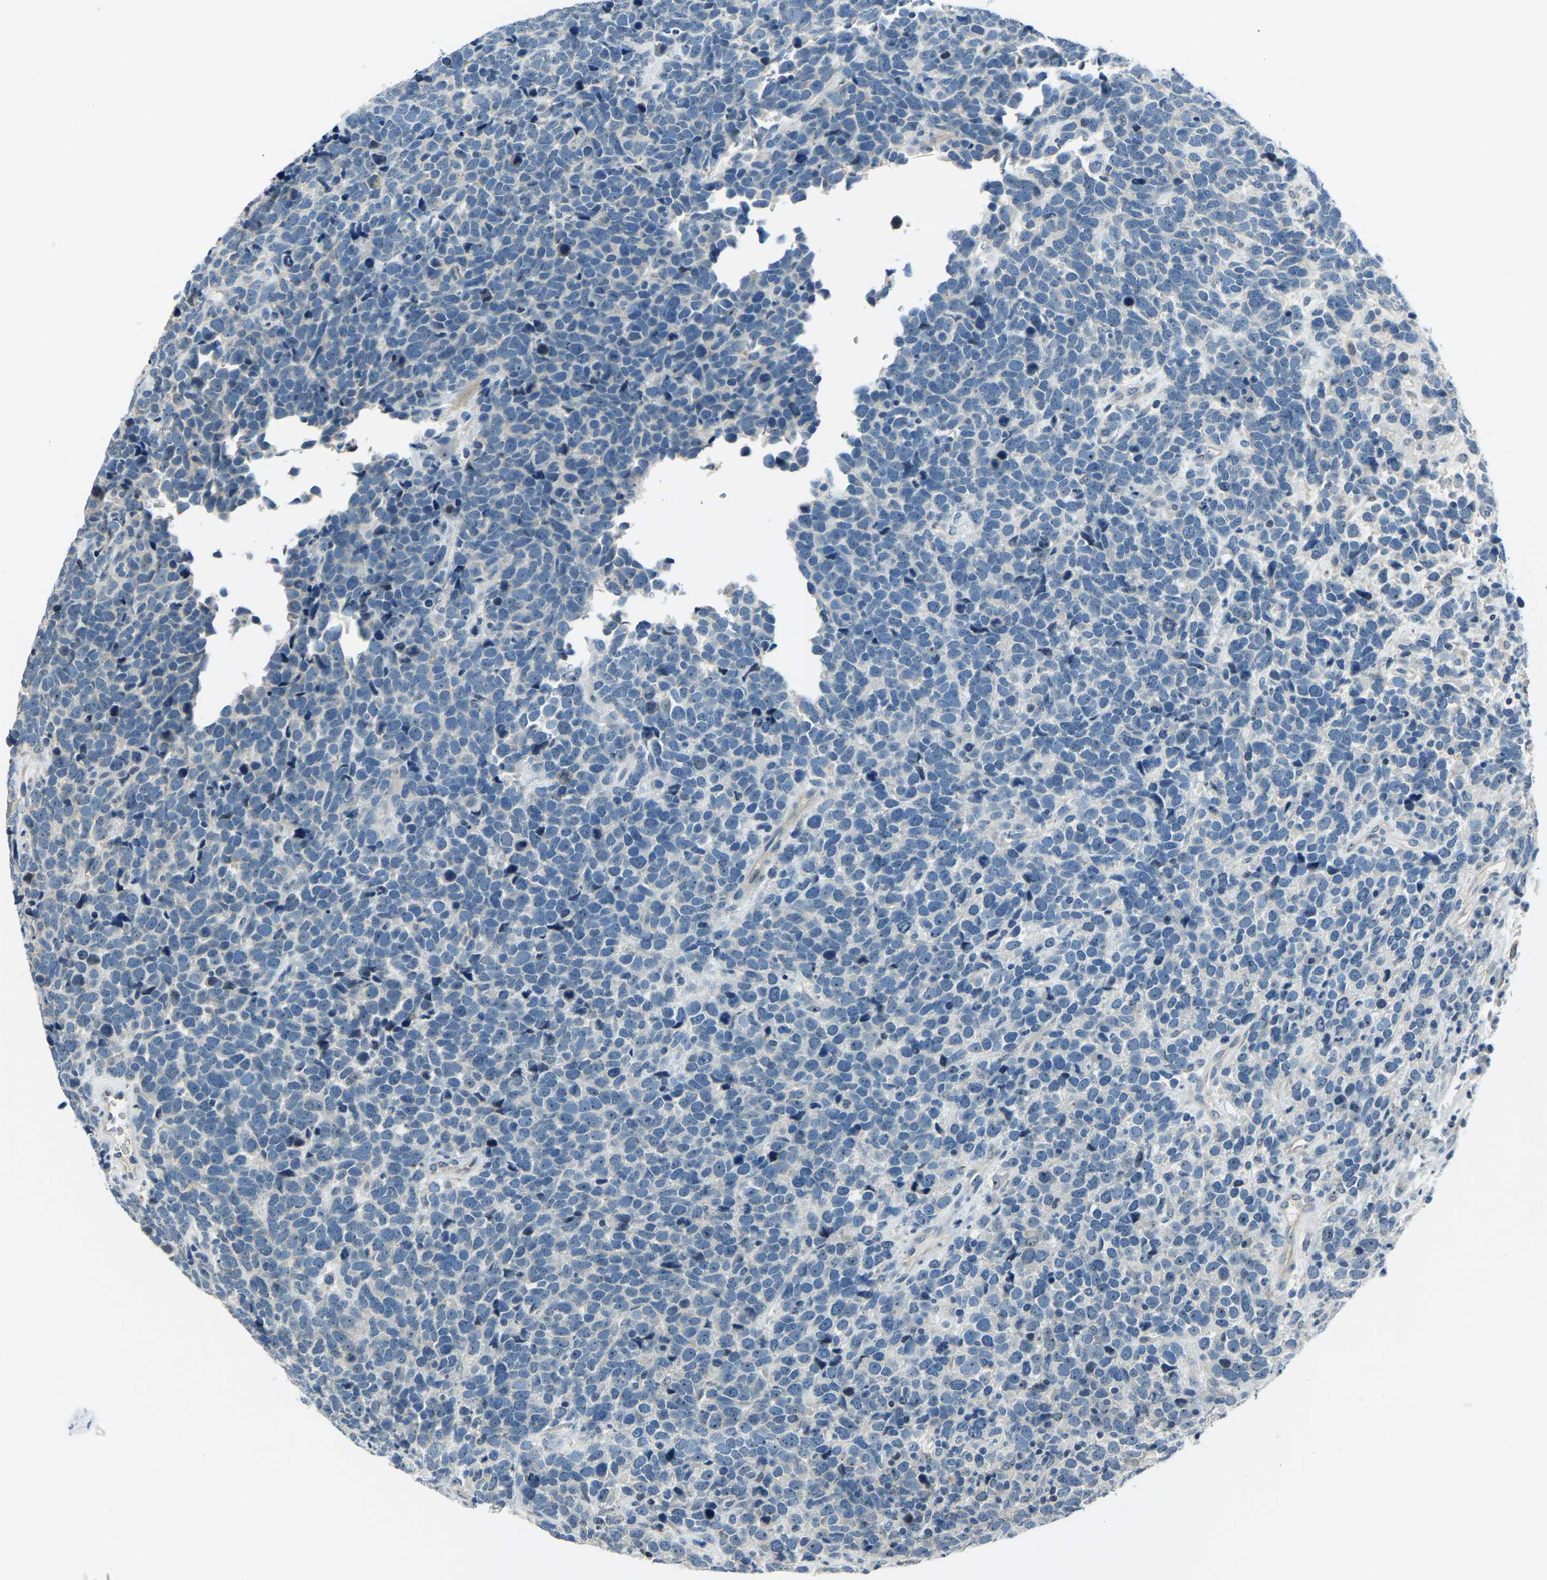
{"staining": {"intensity": "negative", "quantity": "none", "location": "none"}, "tissue": "urothelial cancer", "cell_type": "Tumor cells", "image_type": "cancer", "snomed": [{"axis": "morphology", "description": "Urothelial carcinoma, High grade"}, {"axis": "topography", "description": "Urinary bladder"}], "caption": "A photomicrograph of urothelial carcinoma (high-grade) stained for a protein demonstrates no brown staining in tumor cells.", "gene": "RRP1", "patient": {"sex": "female", "age": 82}}